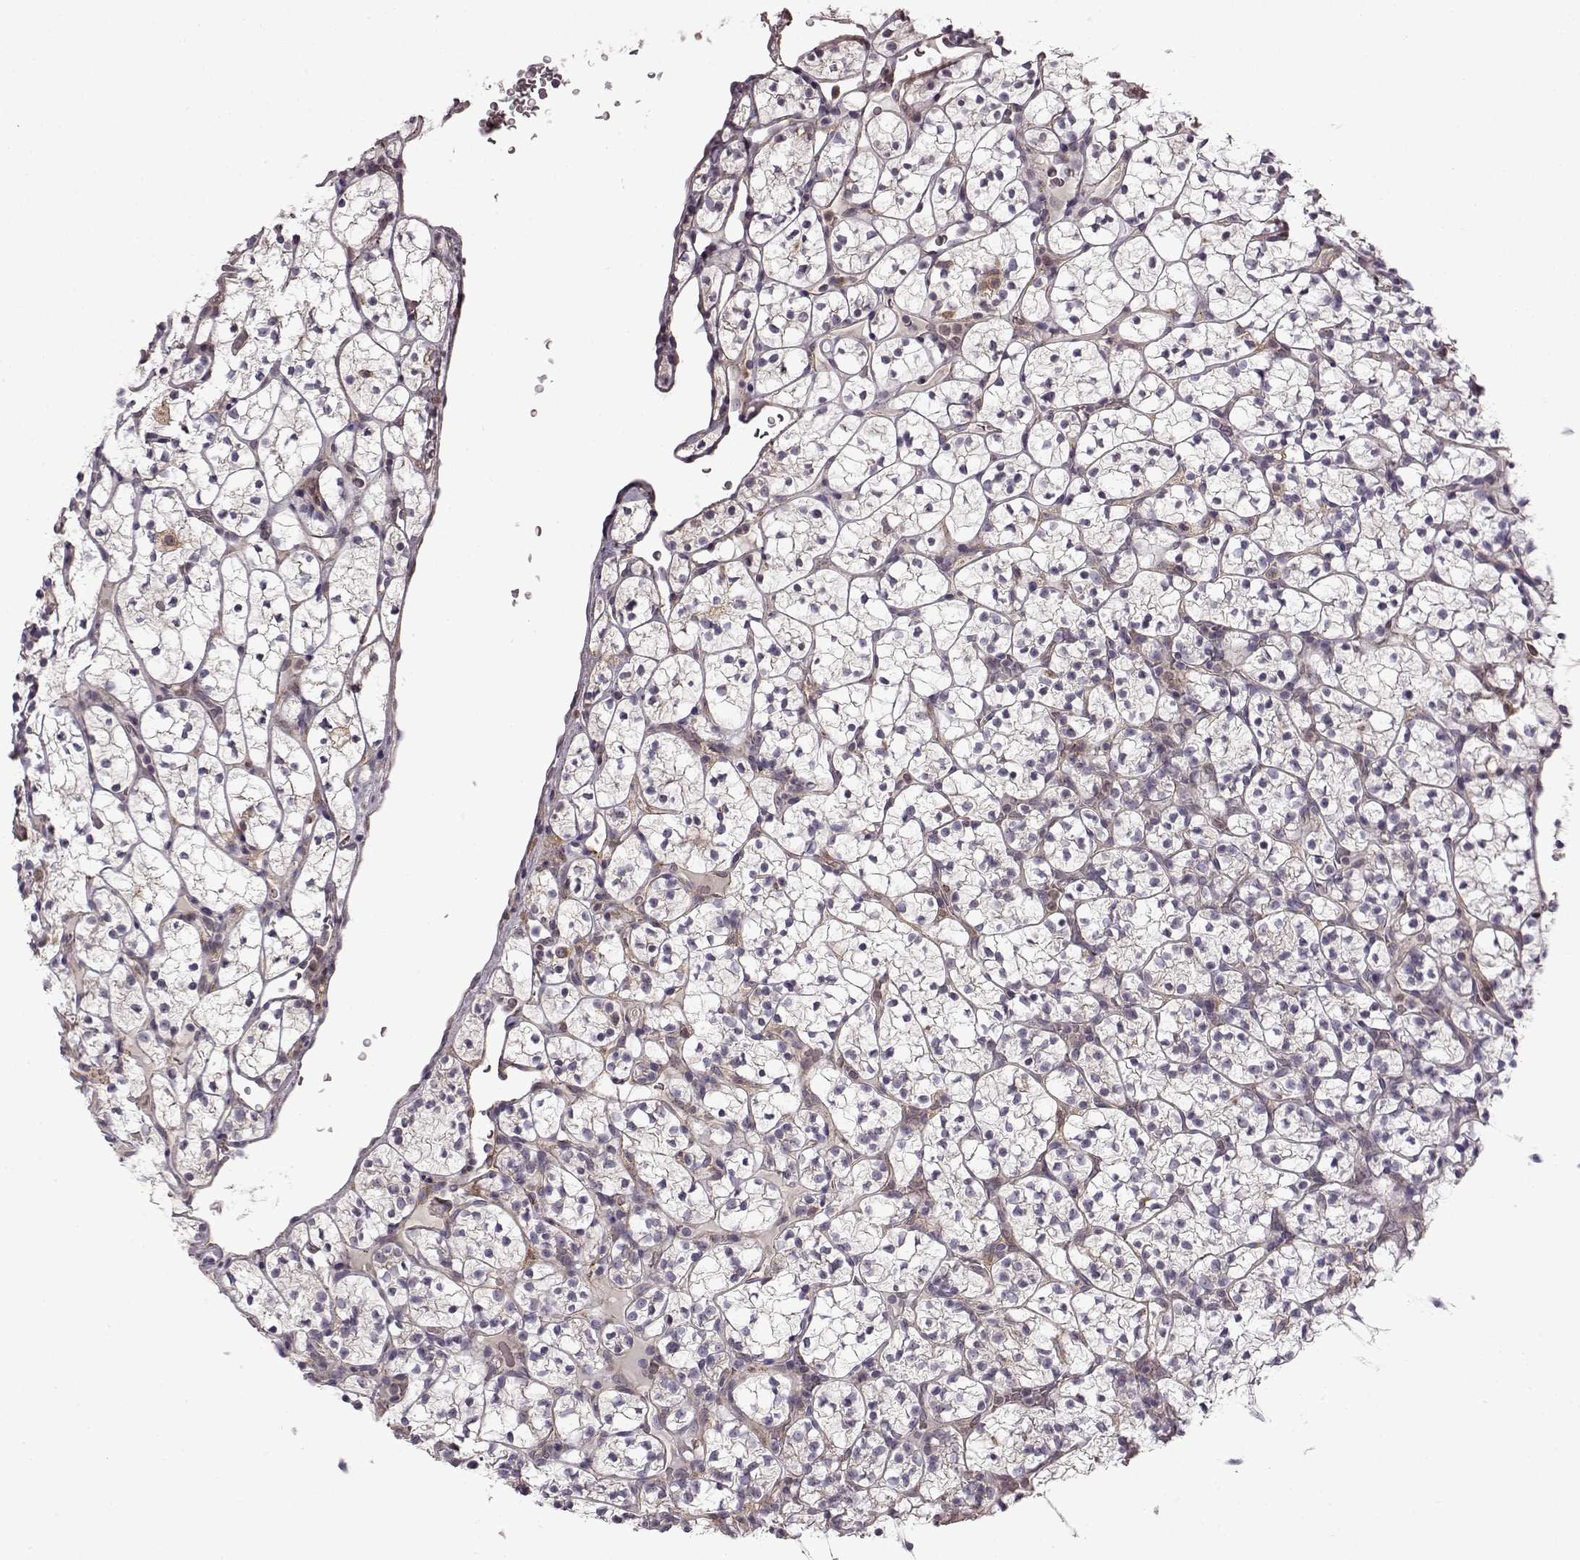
{"staining": {"intensity": "negative", "quantity": "none", "location": "none"}, "tissue": "renal cancer", "cell_type": "Tumor cells", "image_type": "cancer", "snomed": [{"axis": "morphology", "description": "Adenocarcinoma, NOS"}, {"axis": "topography", "description": "Kidney"}], "caption": "This histopathology image is of adenocarcinoma (renal) stained with immunohistochemistry (IHC) to label a protein in brown with the nuclei are counter-stained blue. There is no positivity in tumor cells.", "gene": "B3GNT6", "patient": {"sex": "female", "age": 89}}